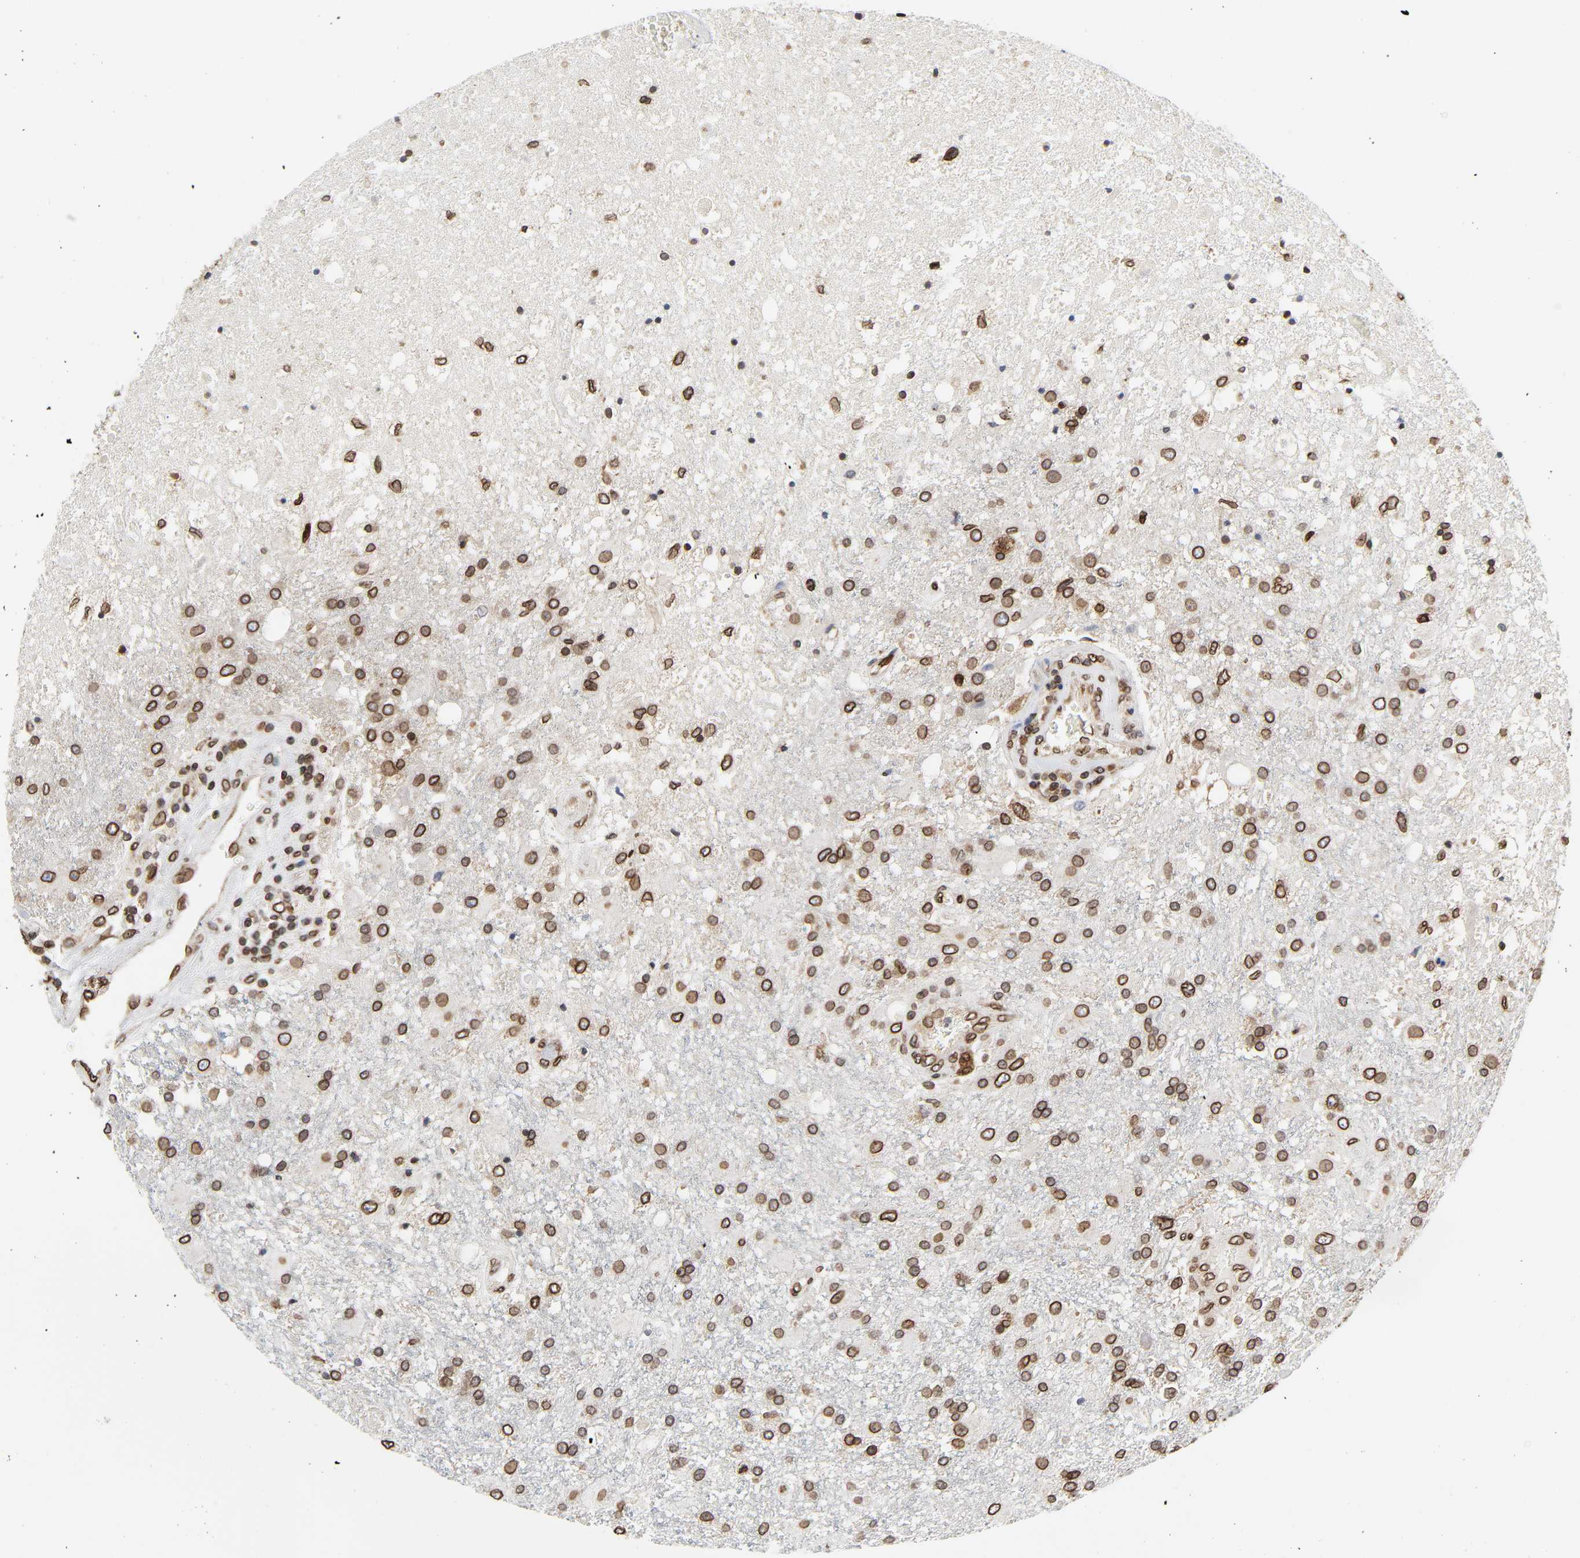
{"staining": {"intensity": "strong", "quantity": ">75%", "location": "cytoplasmic/membranous,nuclear"}, "tissue": "glioma", "cell_type": "Tumor cells", "image_type": "cancer", "snomed": [{"axis": "morphology", "description": "Glioma, malignant, High grade"}, {"axis": "topography", "description": "Cerebral cortex"}], "caption": "An image of human glioma stained for a protein exhibits strong cytoplasmic/membranous and nuclear brown staining in tumor cells.", "gene": "RANGAP1", "patient": {"sex": "male", "age": 79}}